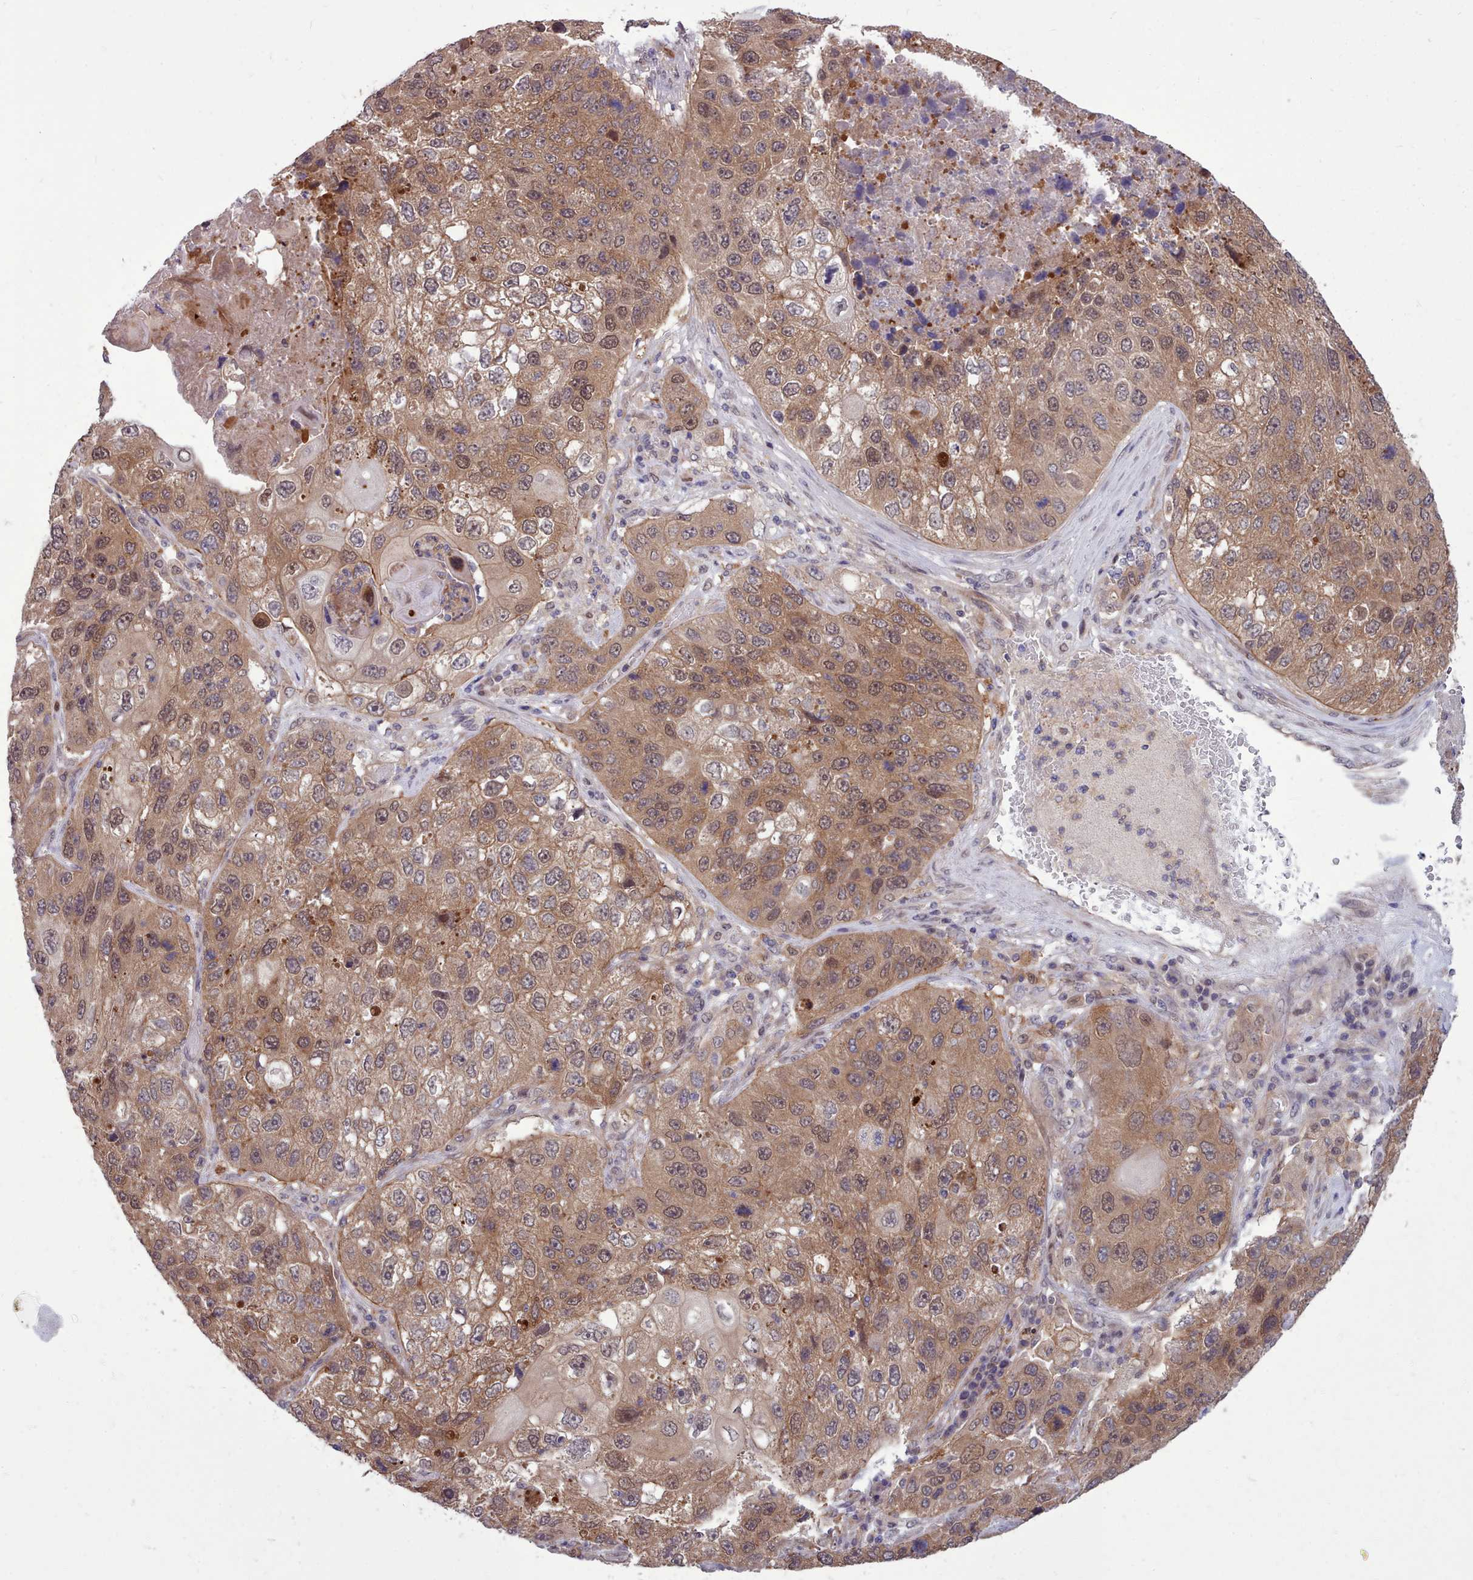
{"staining": {"intensity": "moderate", "quantity": ">75%", "location": "cytoplasmic/membranous,nuclear"}, "tissue": "lung cancer", "cell_type": "Tumor cells", "image_type": "cancer", "snomed": [{"axis": "morphology", "description": "Squamous cell carcinoma, NOS"}, {"axis": "topography", "description": "Lung"}], "caption": "Squamous cell carcinoma (lung) stained for a protein (brown) displays moderate cytoplasmic/membranous and nuclear positive positivity in about >75% of tumor cells.", "gene": "AHCY", "patient": {"sex": "male", "age": 61}}